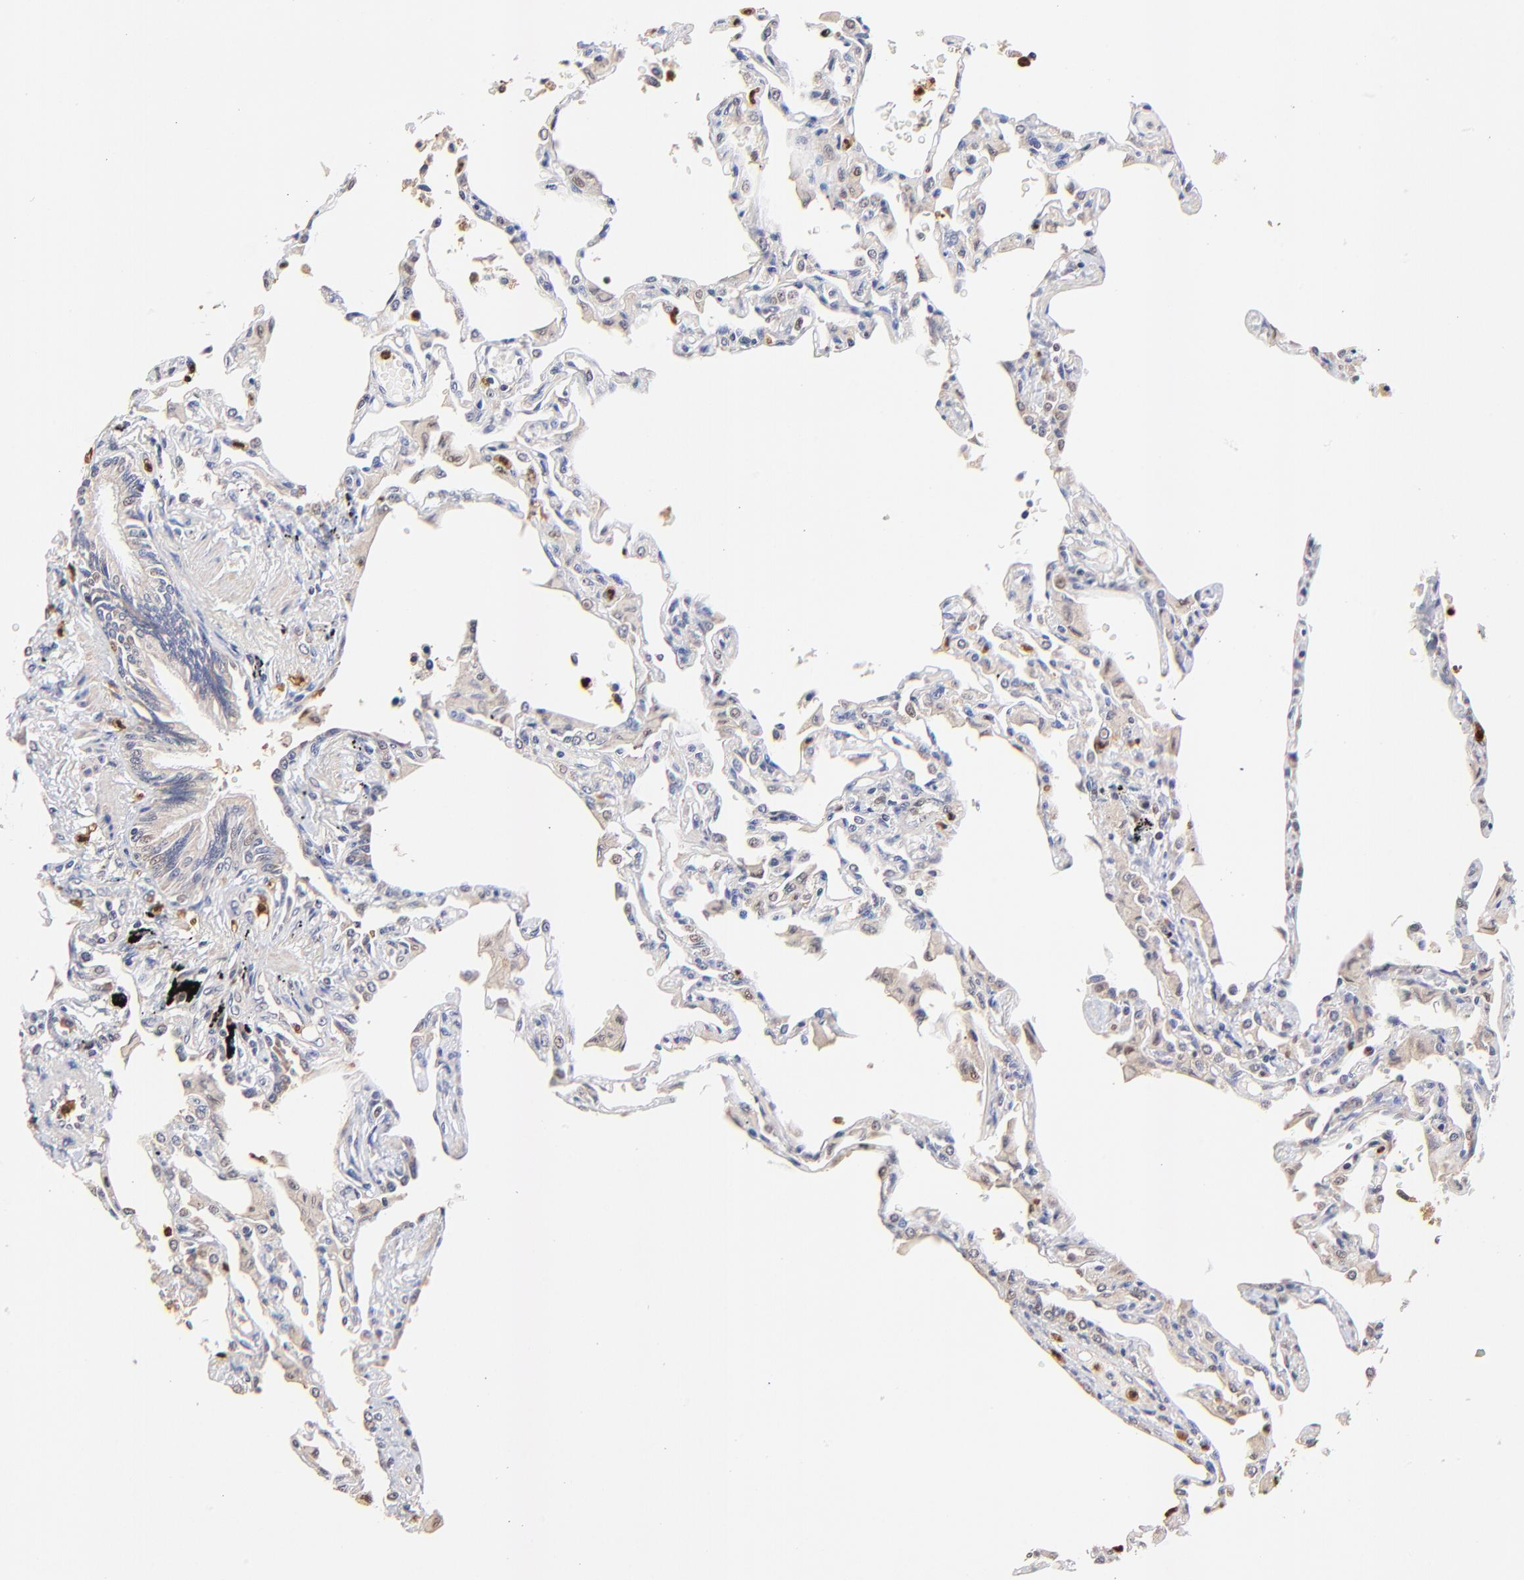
{"staining": {"intensity": "negative", "quantity": "none", "location": "none"}, "tissue": "lung", "cell_type": "Alveolar cells", "image_type": "normal", "snomed": [{"axis": "morphology", "description": "Normal tissue, NOS"}, {"axis": "topography", "description": "Lung"}], "caption": "Immunohistochemistry histopathology image of benign lung stained for a protein (brown), which demonstrates no positivity in alveolar cells. (Stains: DAB IHC with hematoxylin counter stain, Microscopy: brightfield microscopy at high magnification).", "gene": "BBOF1", "patient": {"sex": "female", "age": 49}}